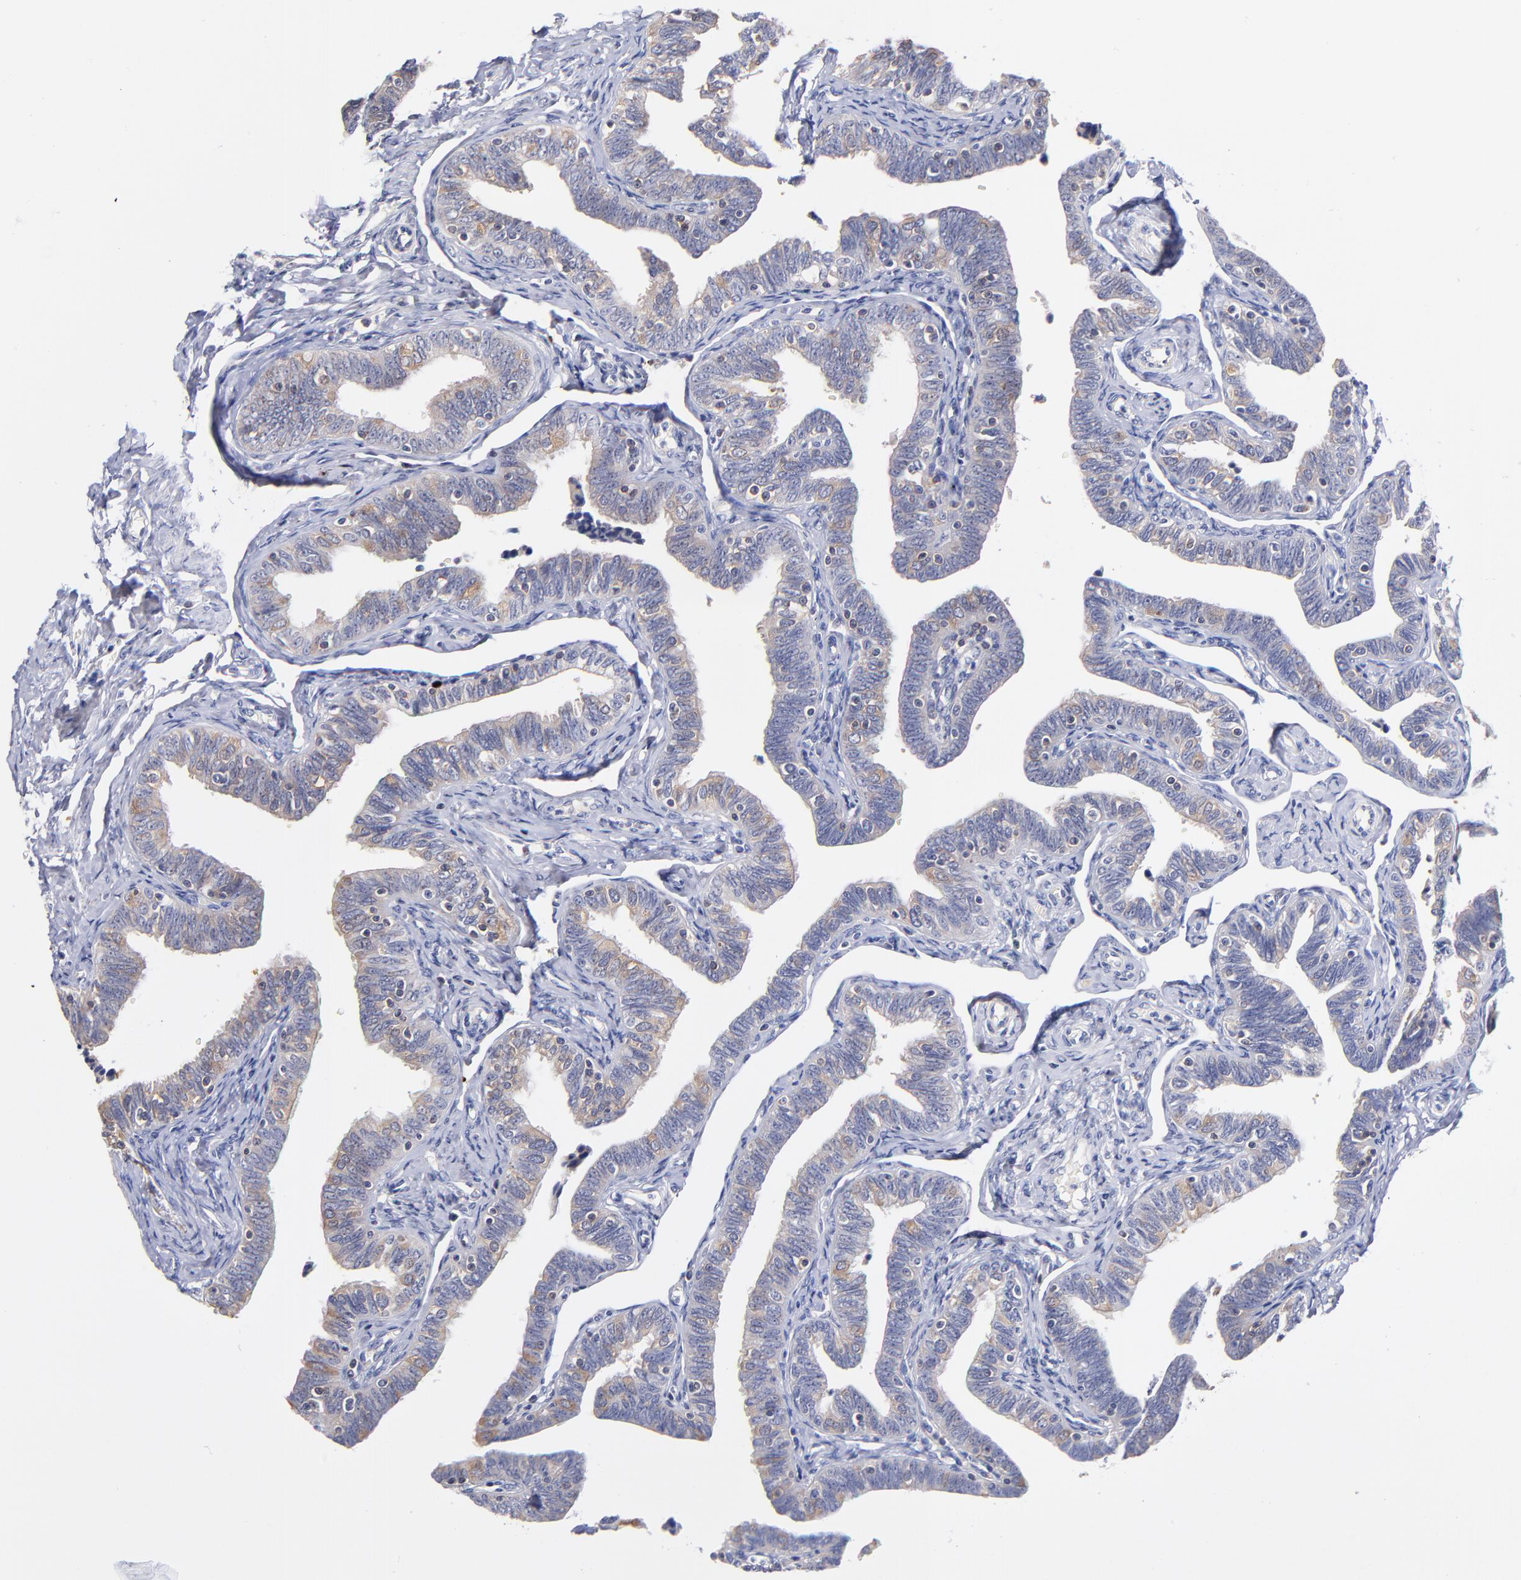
{"staining": {"intensity": "weak", "quantity": "25%-75%", "location": "cytoplasmic/membranous"}, "tissue": "fallopian tube", "cell_type": "Glandular cells", "image_type": "normal", "snomed": [{"axis": "morphology", "description": "Normal tissue, NOS"}, {"axis": "topography", "description": "Fallopian tube"}, {"axis": "topography", "description": "Ovary"}], "caption": "High-magnification brightfield microscopy of unremarkable fallopian tube stained with DAB (brown) and counterstained with hematoxylin (blue). glandular cells exhibit weak cytoplasmic/membranous staining is present in about25%-75% of cells. The protein of interest is shown in brown color, while the nuclei are stained blue.", "gene": "KREMEN2", "patient": {"sex": "female", "age": 69}}